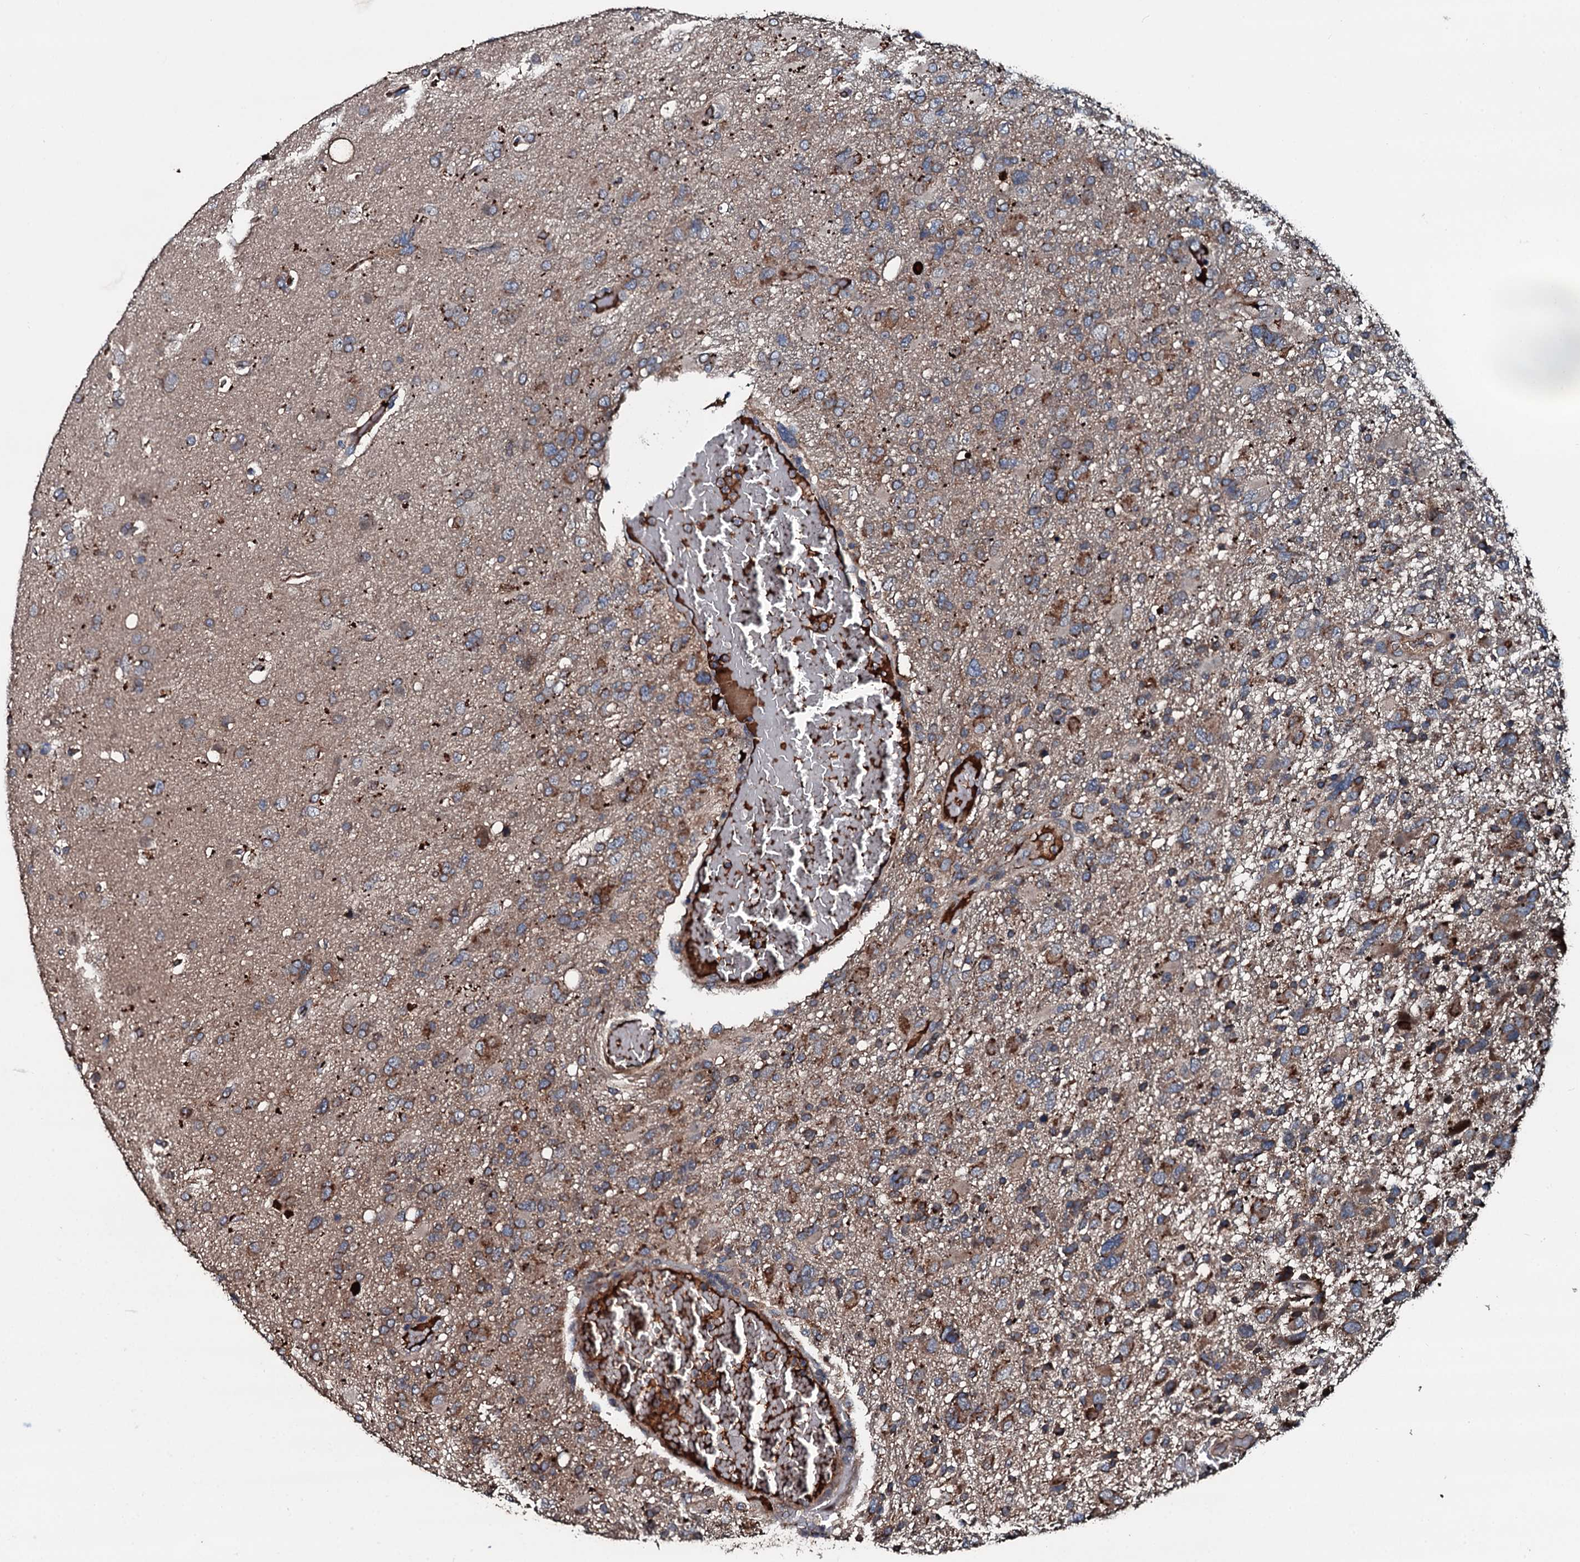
{"staining": {"intensity": "moderate", "quantity": ">75%", "location": "cytoplasmic/membranous"}, "tissue": "glioma", "cell_type": "Tumor cells", "image_type": "cancer", "snomed": [{"axis": "morphology", "description": "Glioma, malignant, High grade"}, {"axis": "topography", "description": "Brain"}], "caption": "A micrograph of glioma stained for a protein shows moderate cytoplasmic/membranous brown staining in tumor cells.", "gene": "AARS1", "patient": {"sex": "male", "age": 61}}